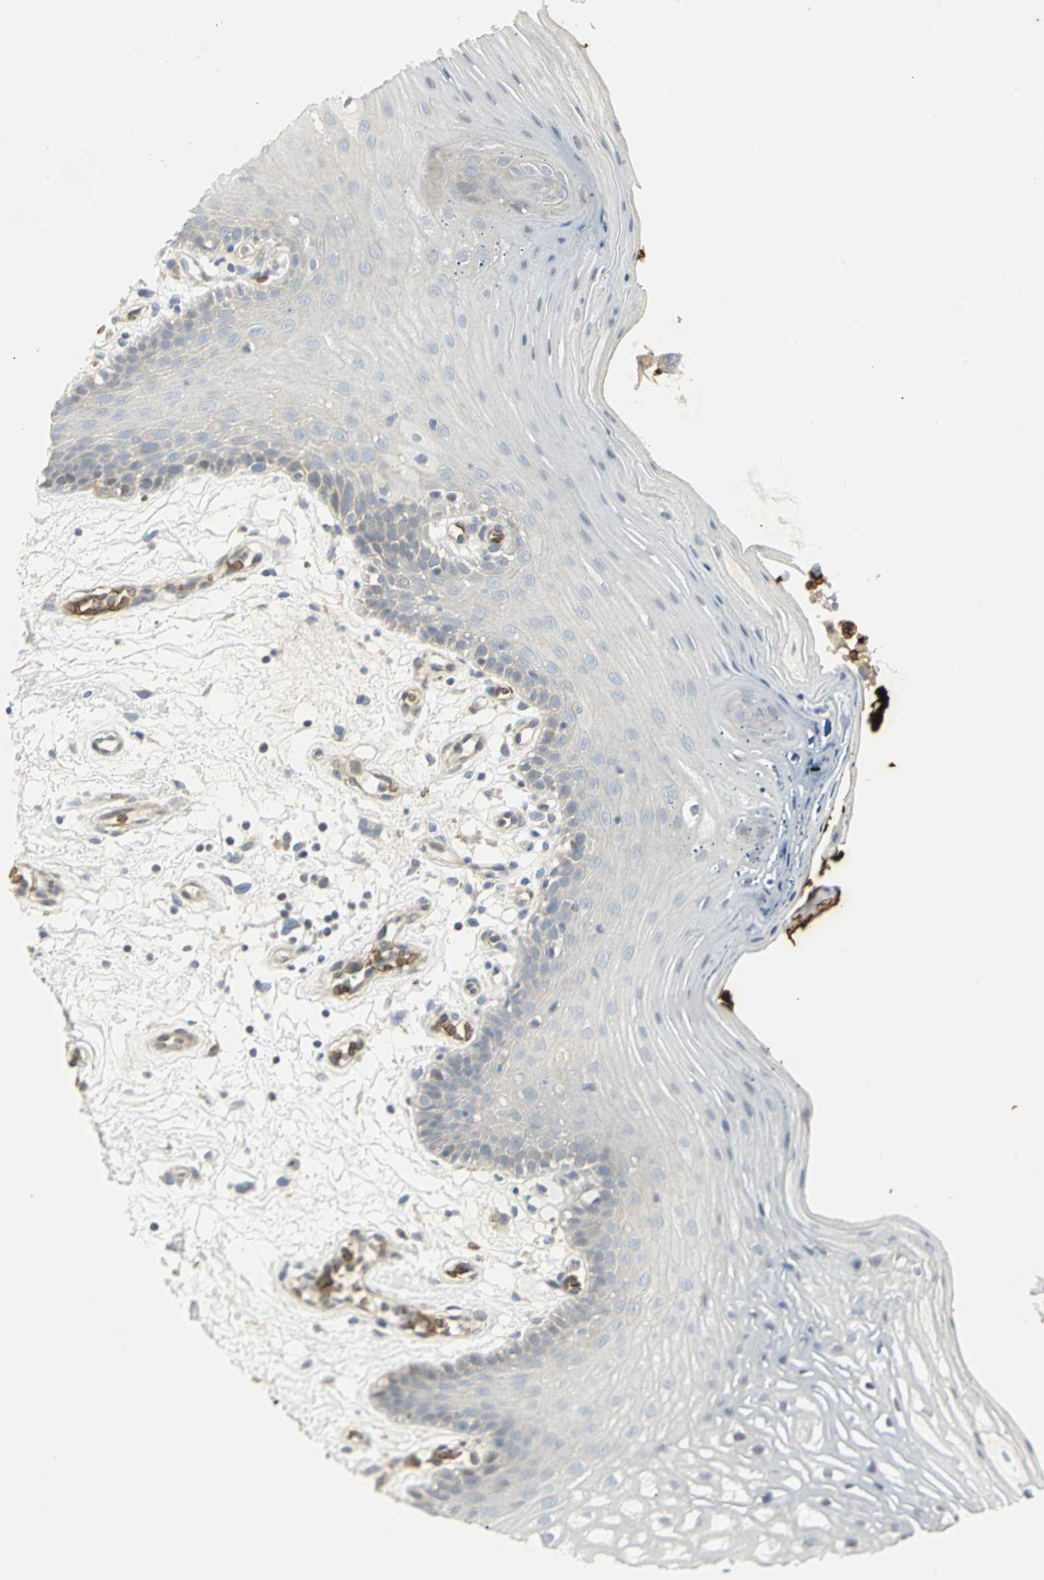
{"staining": {"intensity": "negative", "quantity": "none", "location": "none"}, "tissue": "oral mucosa", "cell_type": "Squamous epithelial cells", "image_type": "normal", "snomed": [{"axis": "morphology", "description": "Normal tissue, NOS"}, {"axis": "morphology", "description": "Squamous cell carcinoma, NOS"}, {"axis": "topography", "description": "Skeletal muscle"}, {"axis": "topography", "description": "Oral tissue"}, {"axis": "topography", "description": "Head-Neck"}], "caption": "This is an IHC photomicrograph of benign oral mucosa. There is no staining in squamous epithelial cells.", "gene": "ANK1", "patient": {"sex": "male", "age": 71}}